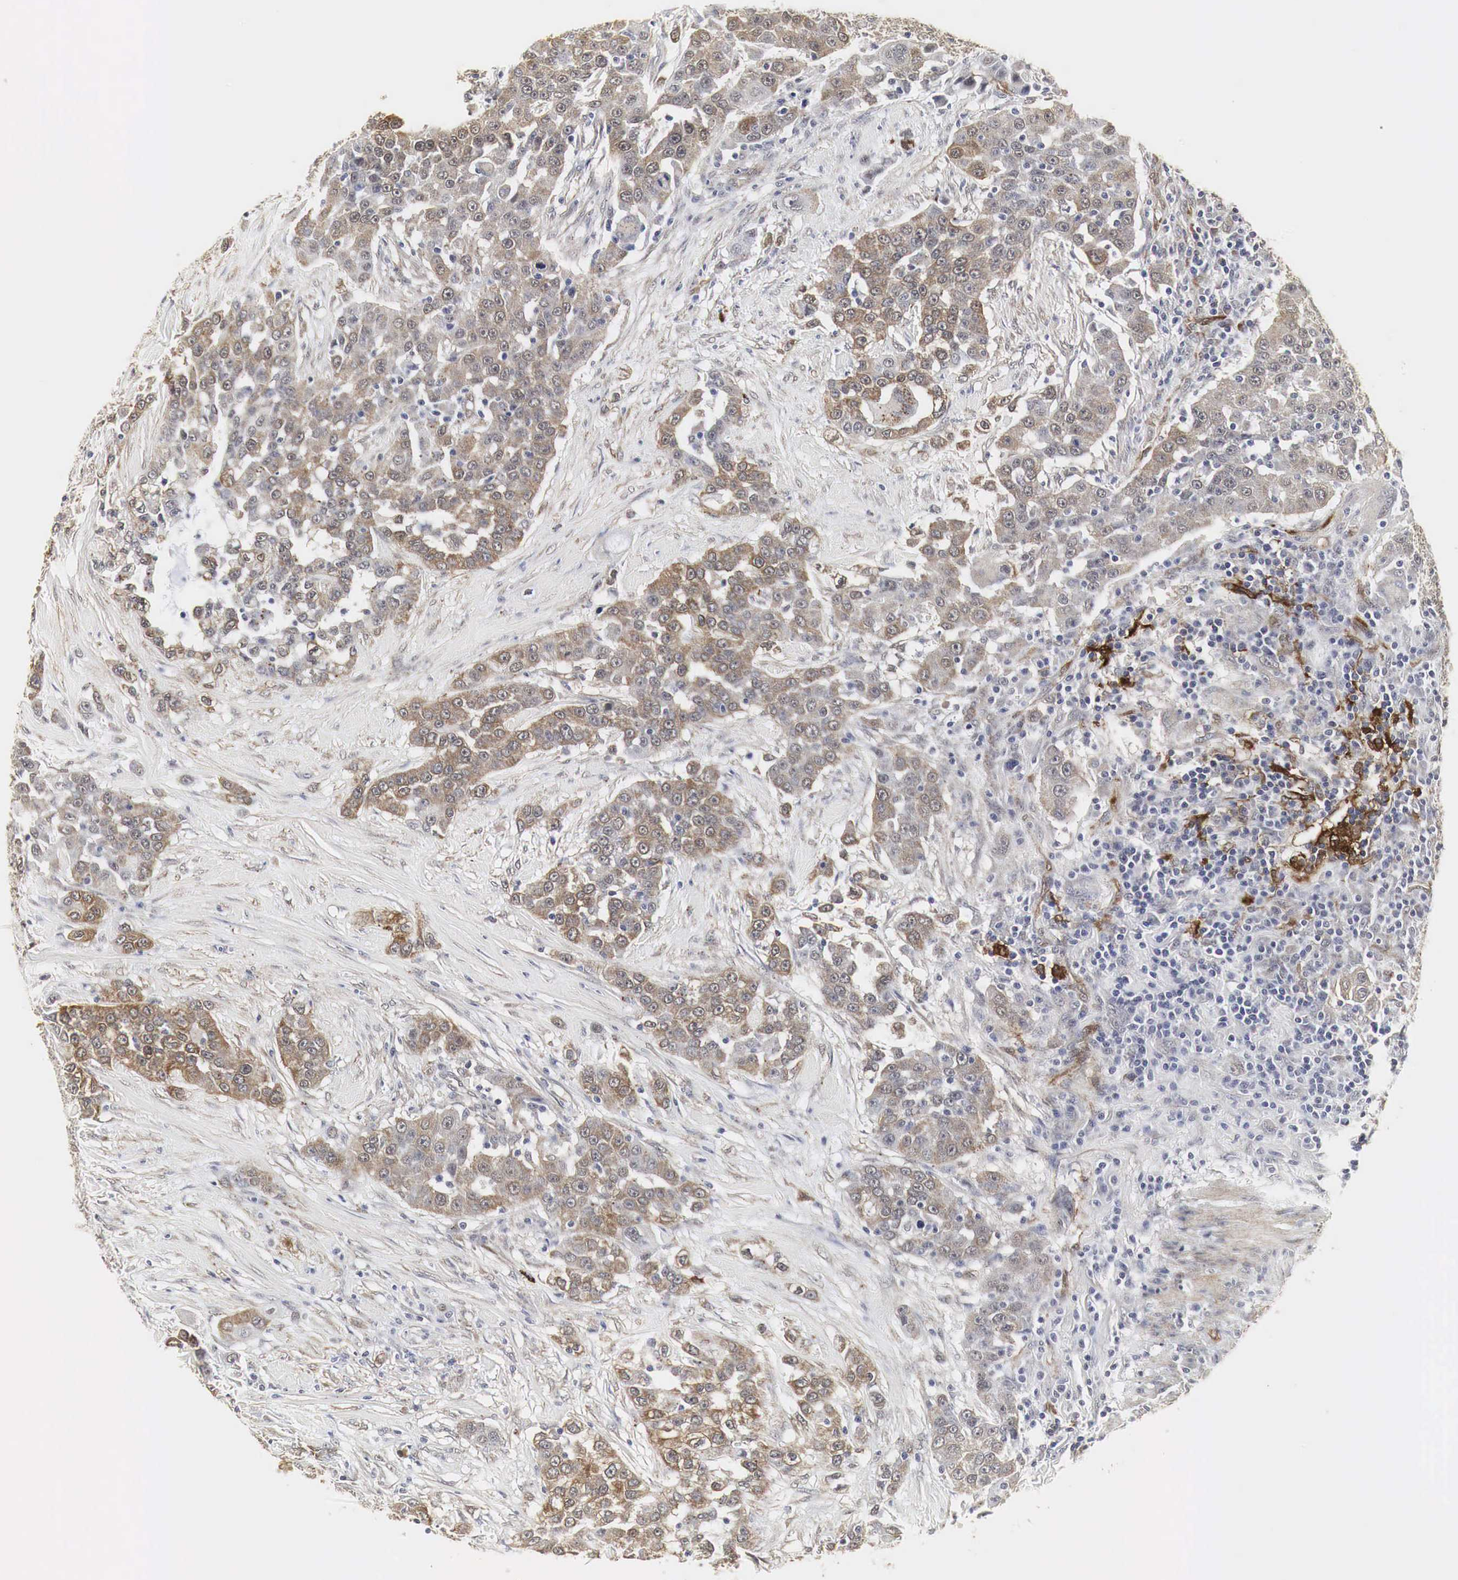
{"staining": {"intensity": "weak", "quantity": "25%-75%", "location": "cytoplasmic/membranous"}, "tissue": "urothelial cancer", "cell_type": "Tumor cells", "image_type": "cancer", "snomed": [{"axis": "morphology", "description": "Urothelial carcinoma, High grade"}, {"axis": "topography", "description": "Urinary bladder"}], "caption": "IHC of human urothelial cancer reveals low levels of weak cytoplasmic/membranous positivity in about 25%-75% of tumor cells.", "gene": "SPIN1", "patient": {"sex": "female", "age": 80}}